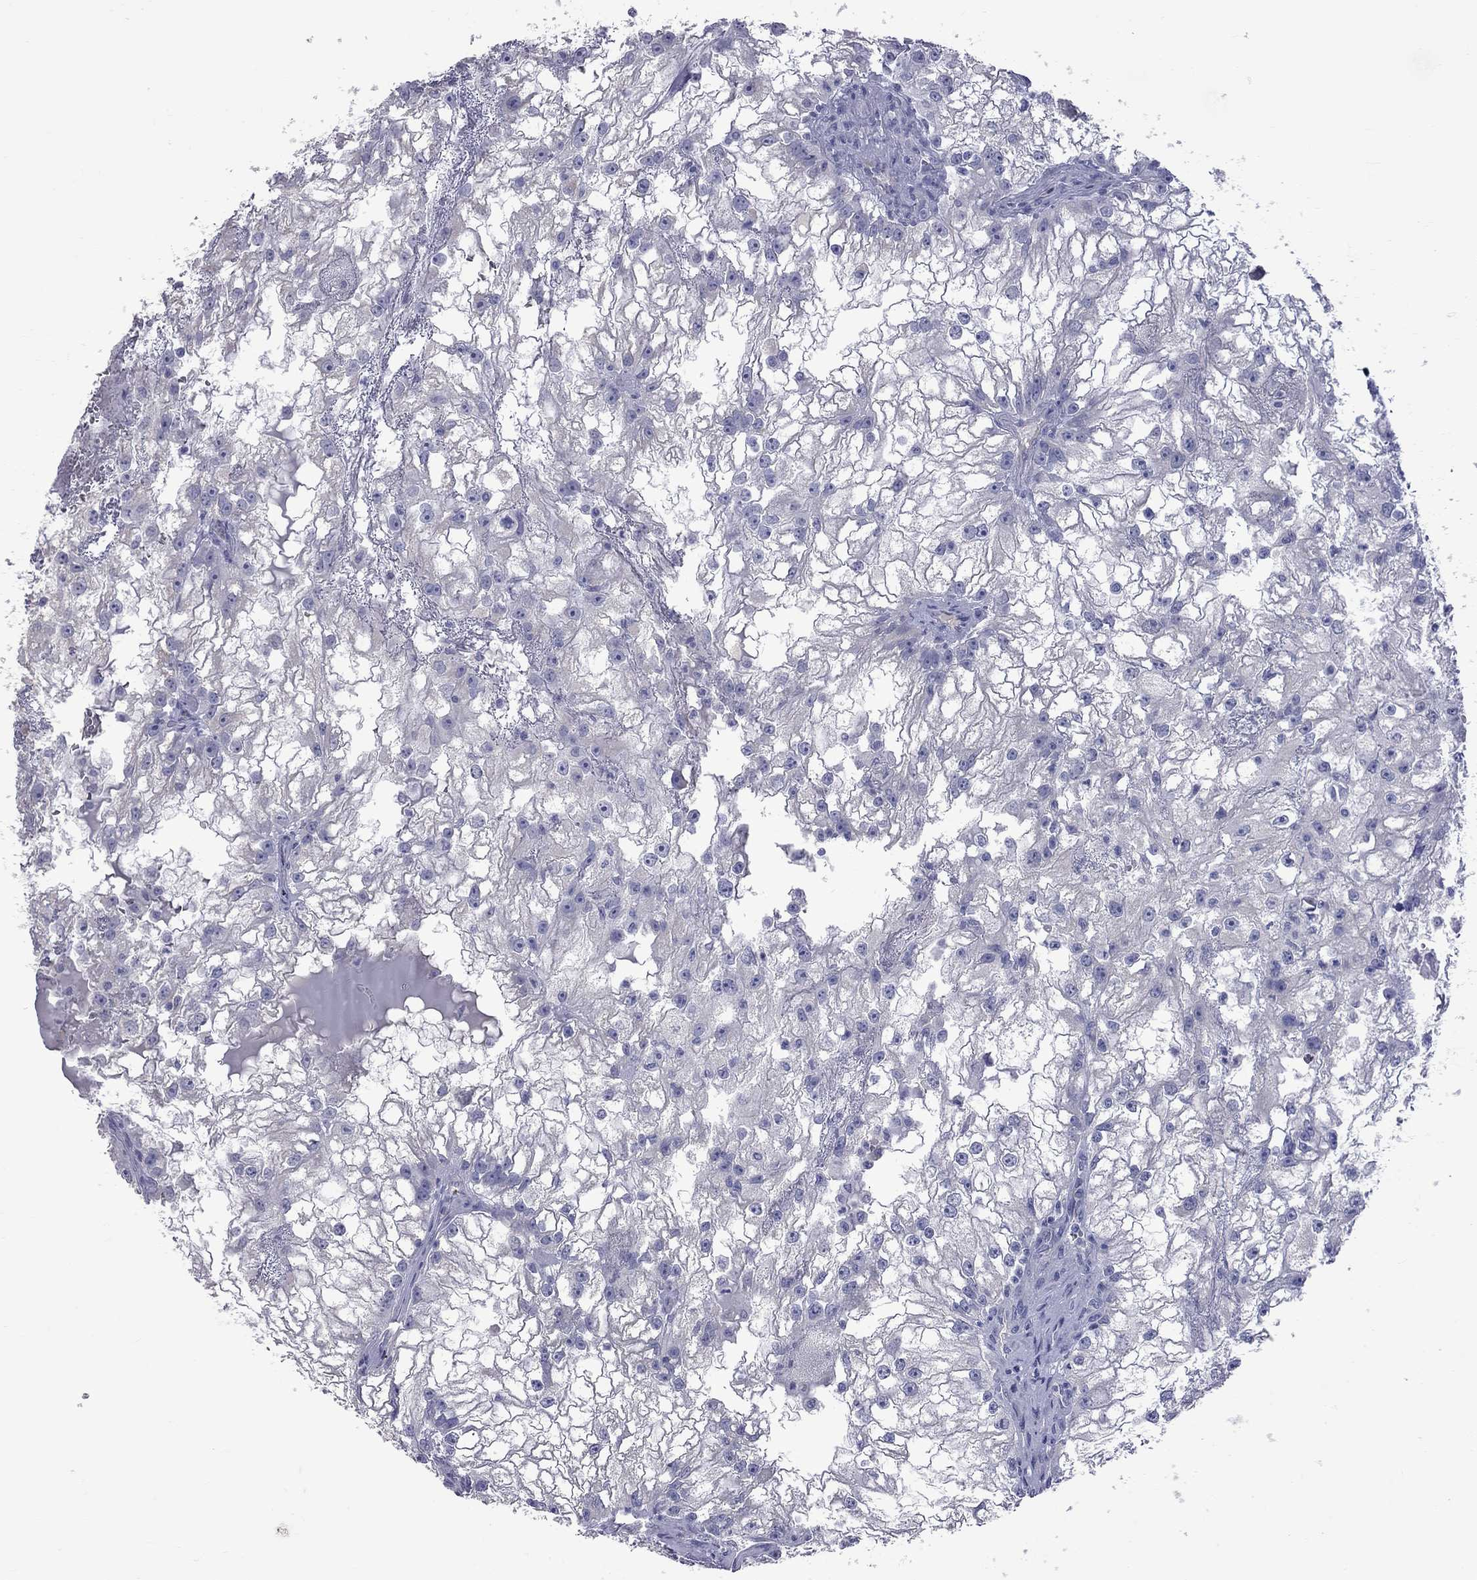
{"staining": {"intensity": "negative", "quantity": "none", "location": "none"}, "tissue": "renal cancer", "cell_type": "Tumor cells", "image_type": "cancer", "snomed": [{"axis": "morphology", "description": "Adenocarcinoma, NOS"}, {"axis": "topography", "description": "Kidney"}], "caption": "A histopathology image of renal cancer stained for a protein shows no brown staining in tumor cells.", "gene": "KCND2", "patient": {"sex": "male", "age": 59}}